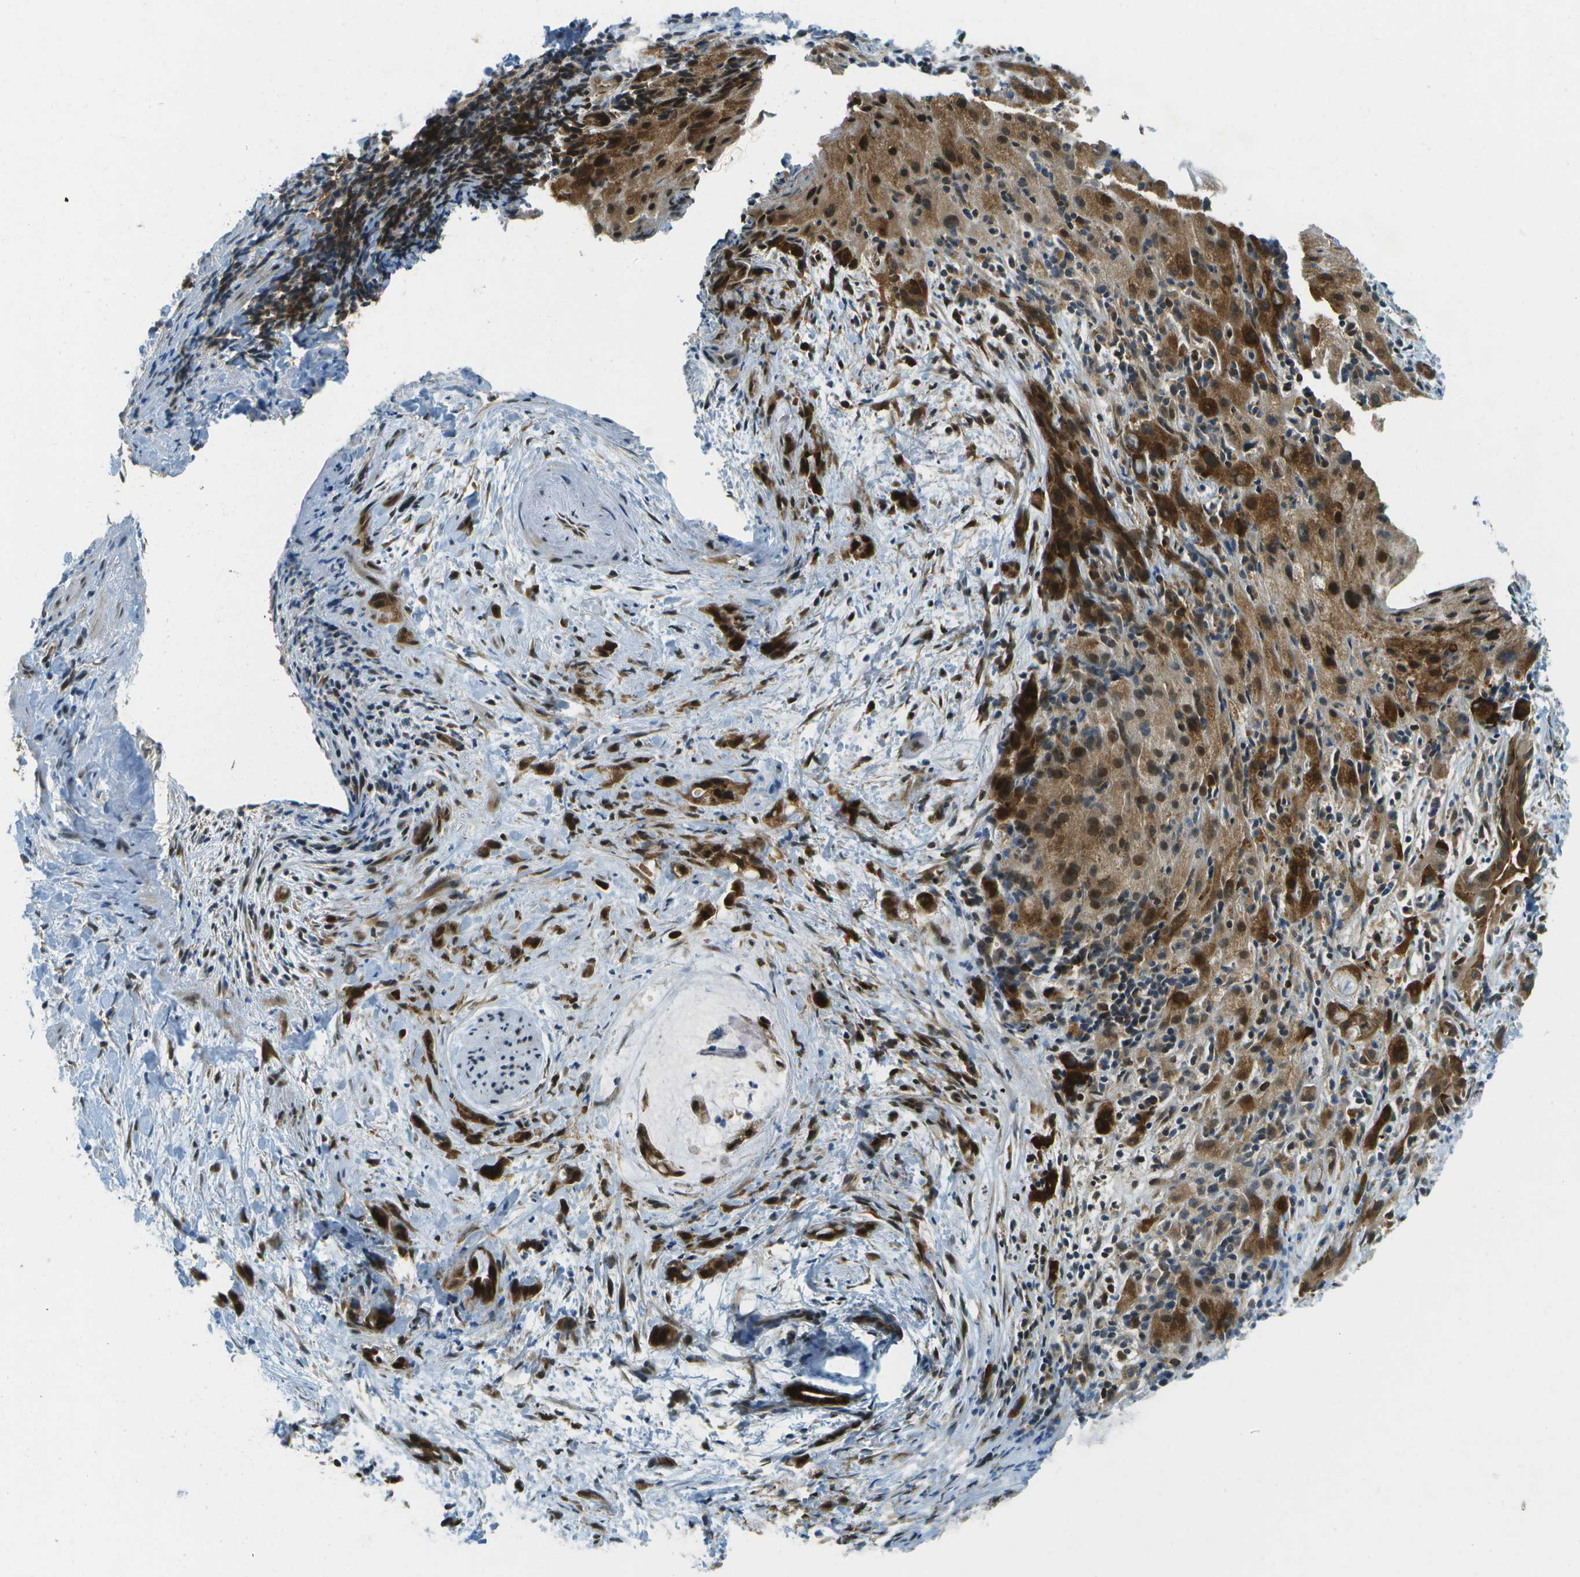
{"staining": {"intensity": "moderate", "quantity": "25%-75%", "location": "cytoplasmic/membranous,nuclear"}, "tissue": "liver cancer", "cell_type": "Tumor cells", "image_type": "cancer", "snomed": [{"axis": "morphology", "description": "Cholangiocarcinoma"}, {"axis": "topography", "description": "Liver"}], "caption": "Cholangiocarcinoma (liver) stained for a protein (brown) exhibits moderate cytoplasmic/membranous and nuclear positive positivity in about 25%-75% of tumor cells.", "gene": "TMTC1", "patient": {"sex": "female", "age": 72}}